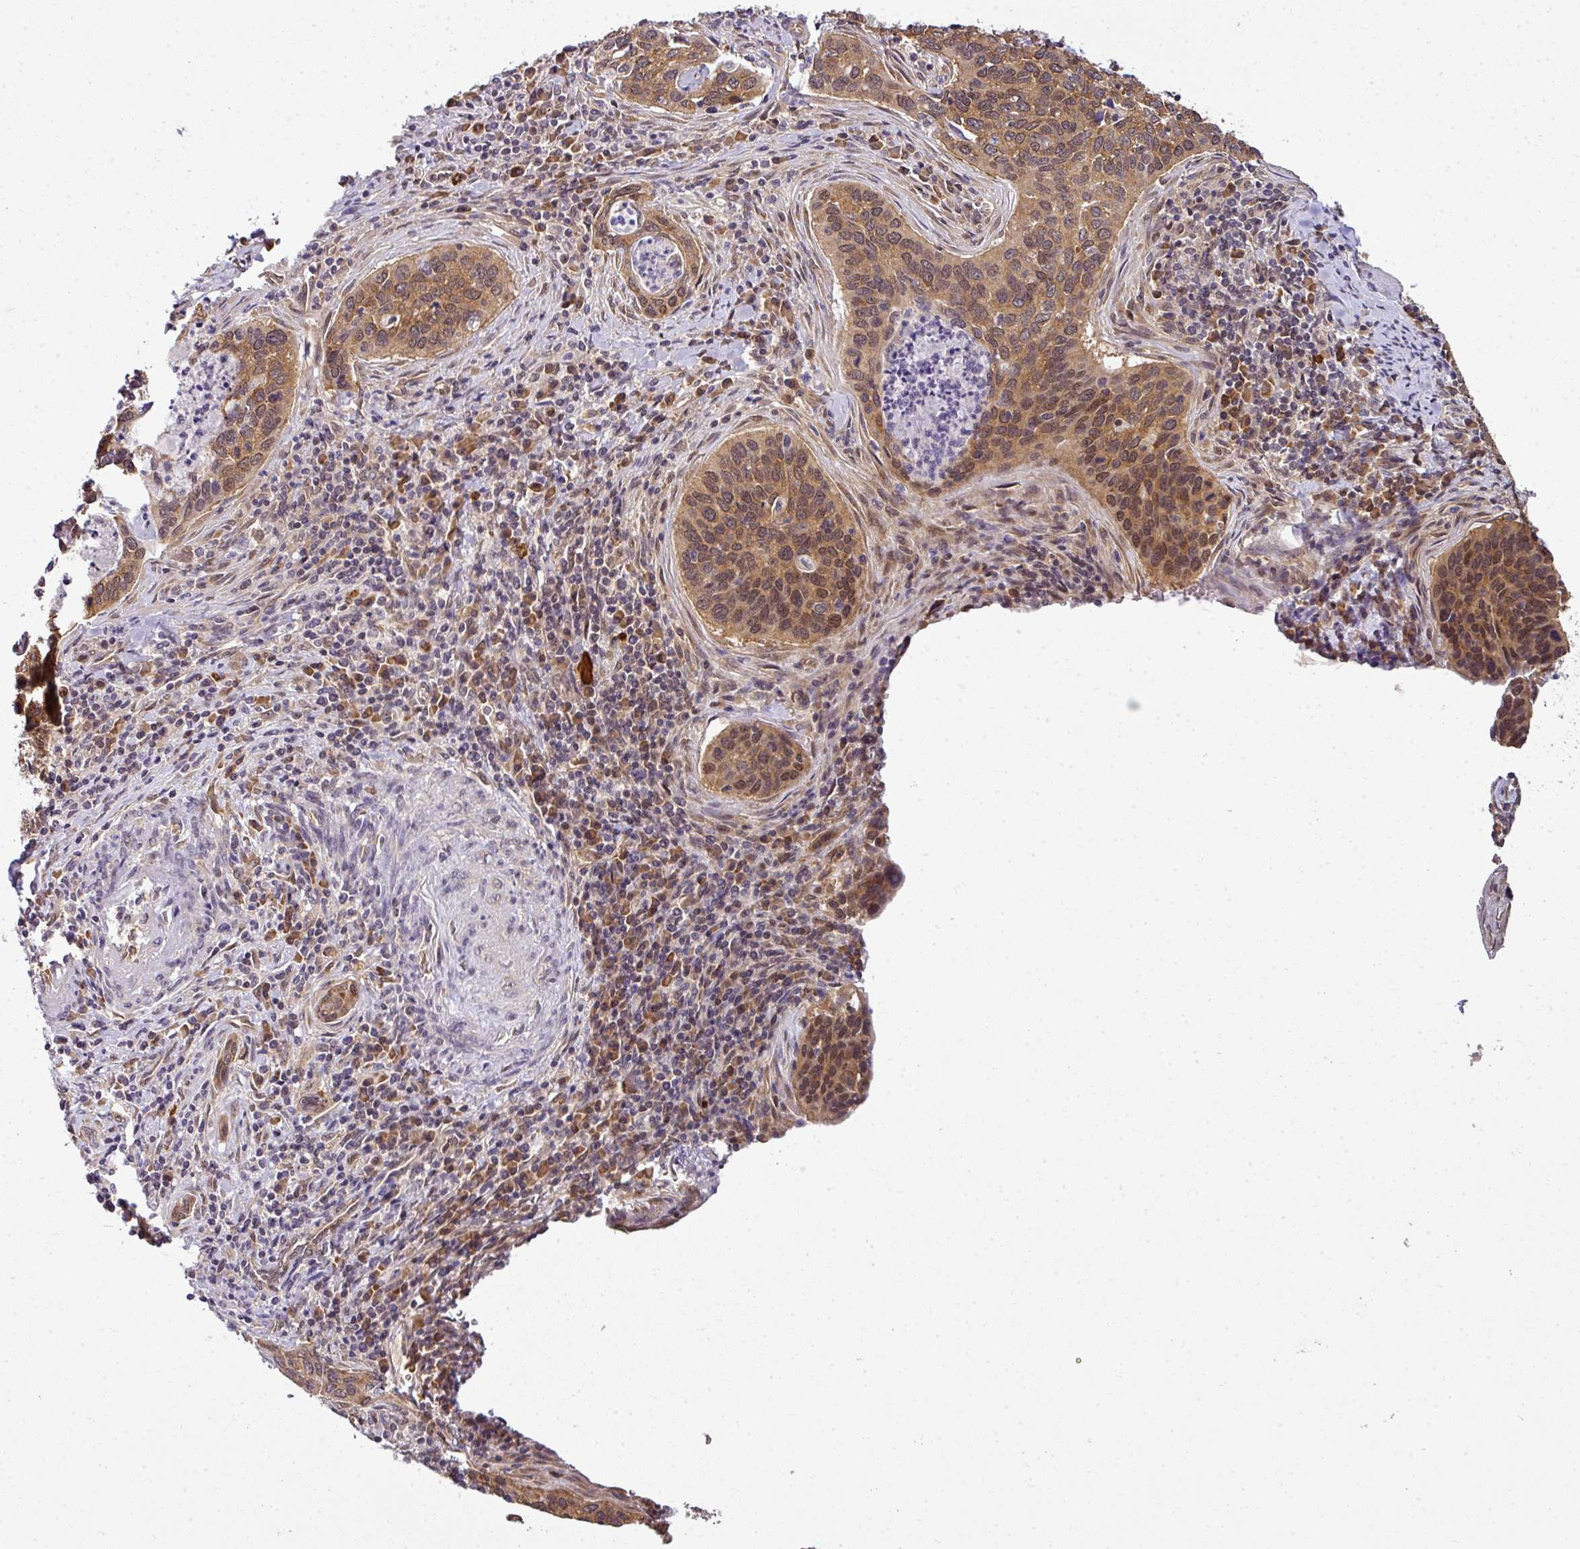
{"staining": {"intensity": "moderate", "quantity": ">75%", "location": "cytoplasmic/membranous"}, "tissue": "cervical cancer", "cell_type": "Tumor cells", "image_type": "cancer", "snomed": [{"axis": "morphology", "description": "Squamous cell carcinoma, NOS"}, {"axis": "topography", "description": "Cervix"}], "caption": "This photomicrograph reveals cervical squamous cell carcinoma stained with IHC to label a protein in brown. The cytoplasmic/membranous of tumor cells show moderate positivity for the protein. Nuclei are counter-stained blue.", "gene": "RBM4B", "patient": {"sex": "female", "age": 53}}